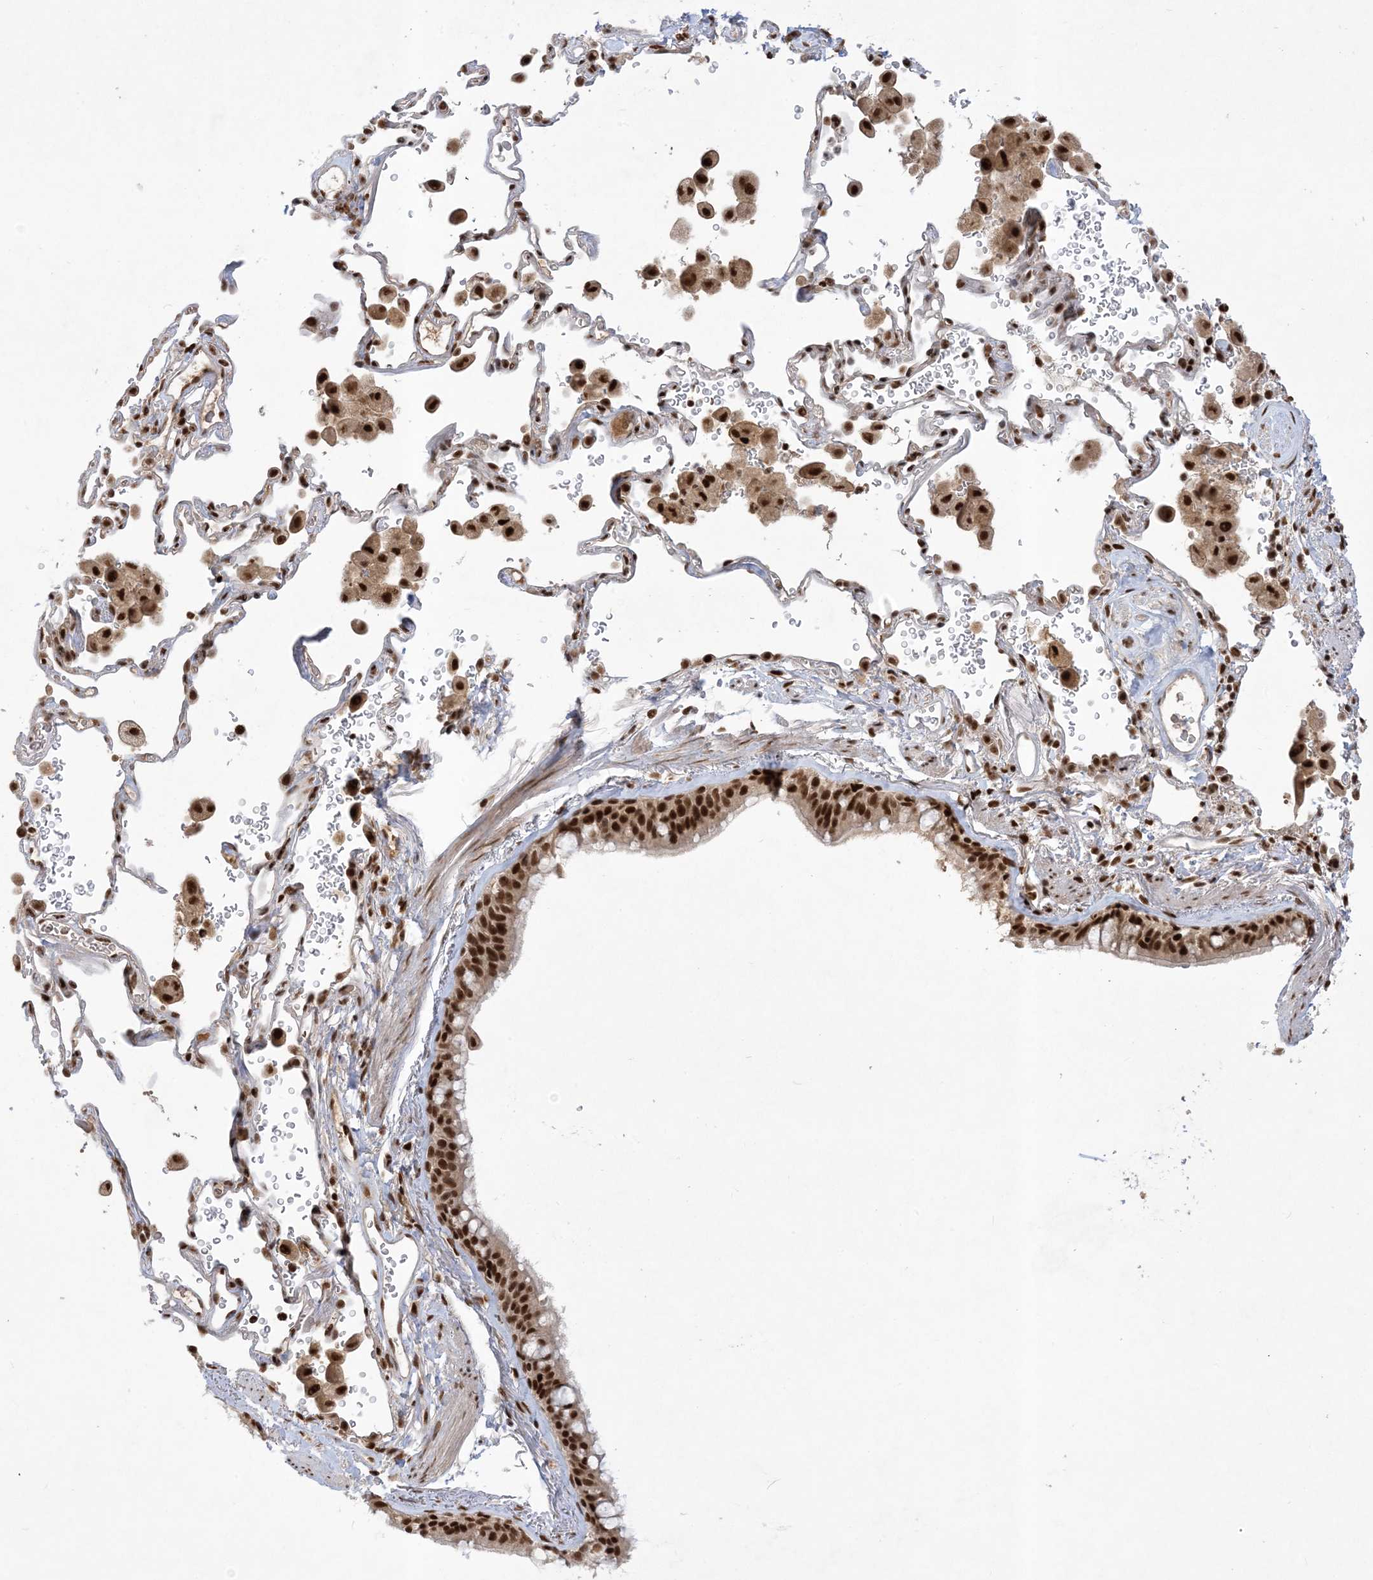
{"staining": {"intensity": "strong", "quantity": ">75%", "location": "nuclear"}, "tissue": "bronchus", "cell_type": "Respiratory epithelial cells", "image_type": "normal", "snomed": [{"axis": "morphology", "description": "Normal tissue, NOS"}, {"axis": "morphology", "description": "Adenocarcinoma, NOS"}, {"axis": "topography", "description": "Bronchus"}, {"axis": "topography", "description": "Lung"}], "caption": "Immunohistochemistry (DAB (3,3'-diaminobenzidine)) staining of normal bronchus shows strong nuclear protein staining in about >75% of respiratory epithelial cells.", "gene": "PPIL2", "patient": {"sex": "male", "age": 54}}